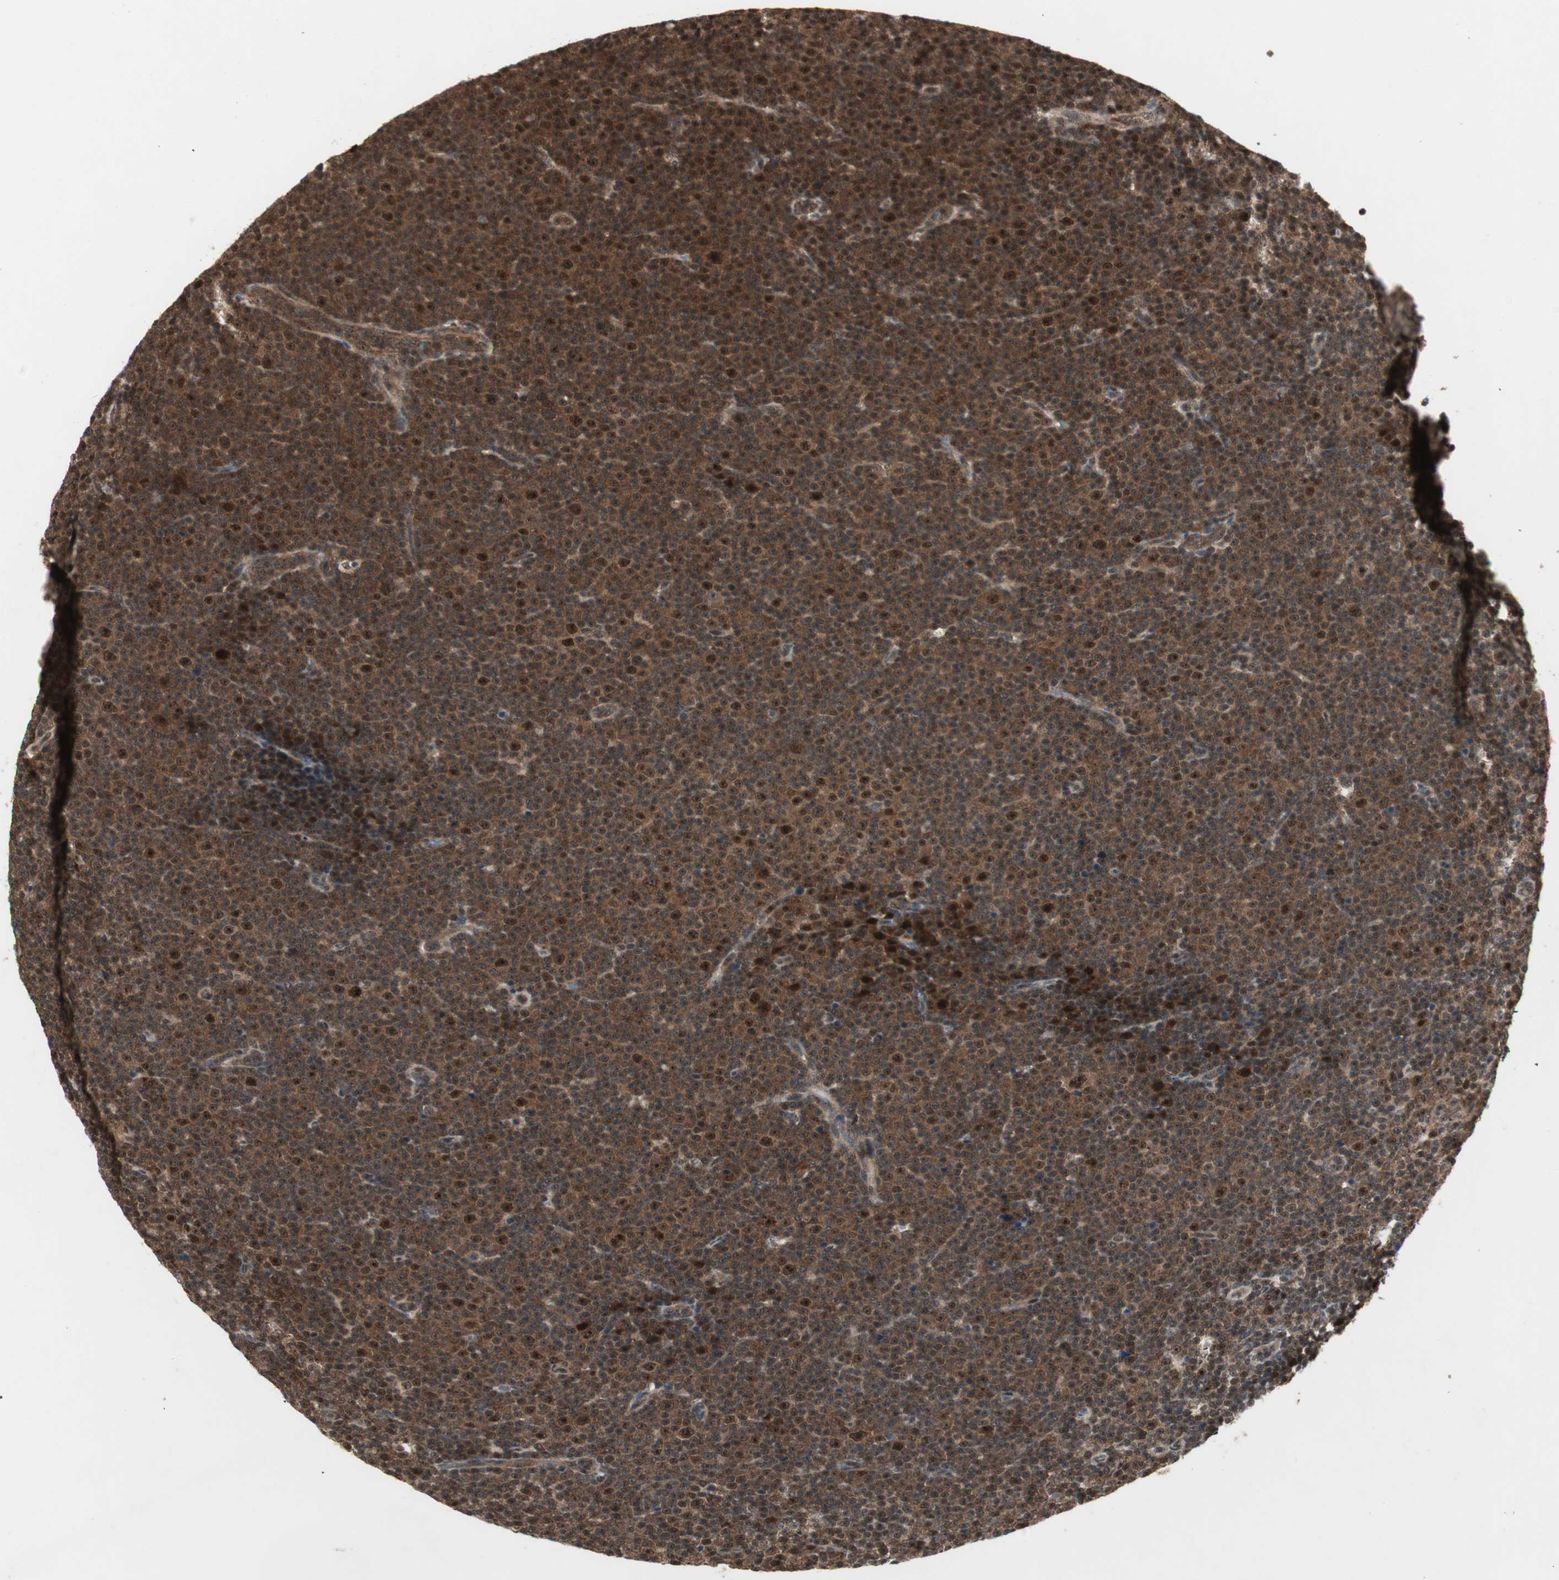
{"staining": {"intensity": "strong", "quantity": ">75%", "location": "cytoplasmic/membranous,nuclear"}, "tissue": "lymphoma", "cell_type": "Tumor cells", "image_type": "cancer", "snomed": [{"axis": "morphology", "description": "Malignant lymphoma, non-Hodgkin's type, Low grade"}, {"axis": "topography", "description": "Lymph node"}], "caption": "Brown immunohistochemical staining in malignant lymphoma, non-Hodgkin's type (low-grade) shows strong cytoplasmic/membranous and nuclear expression in approximately >75% of tumor cells.", "gene": "CSNK2B", "patient": {"sex": "female", "age": 67}}